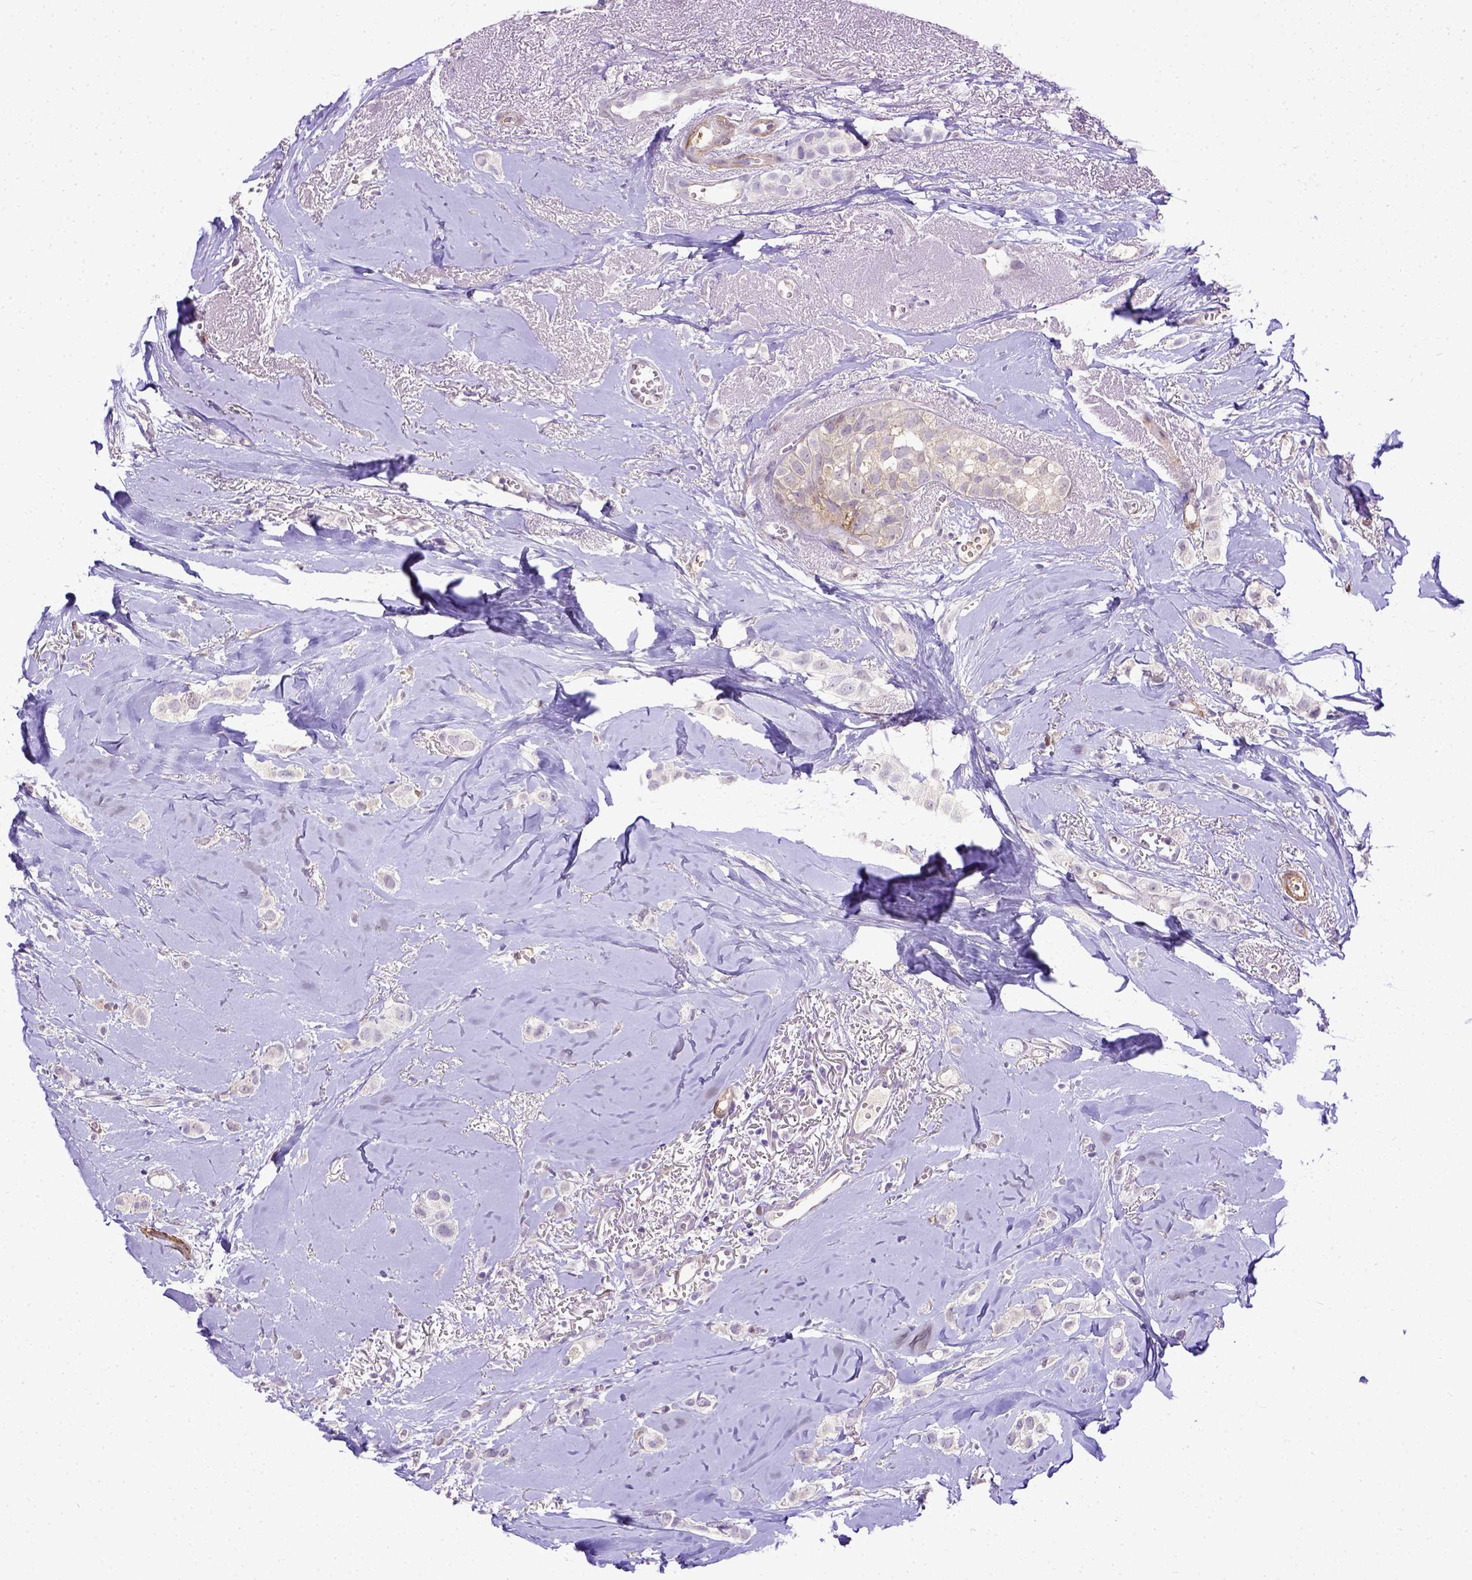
{"staining": {"intensity": "negative", "quantity": "none", "location": "none"}, "tissue": "breast cancer", "cell_type": "Tumor cells", "image_type": "cancer", "snomed": [{"axis": "morphology", "description": "Duct carcinoma"}, {"axis": "topography", "description": "Breast"}], "caption": "The photomicrograph exhibits no staining of tumor cells in breast intraductal carcinoma. (Brightfield microscopy of DAB immunohistochemistry at high magnification).", "gene": "BTN1A1", "patient": {"sex": "female", "age": 85}}